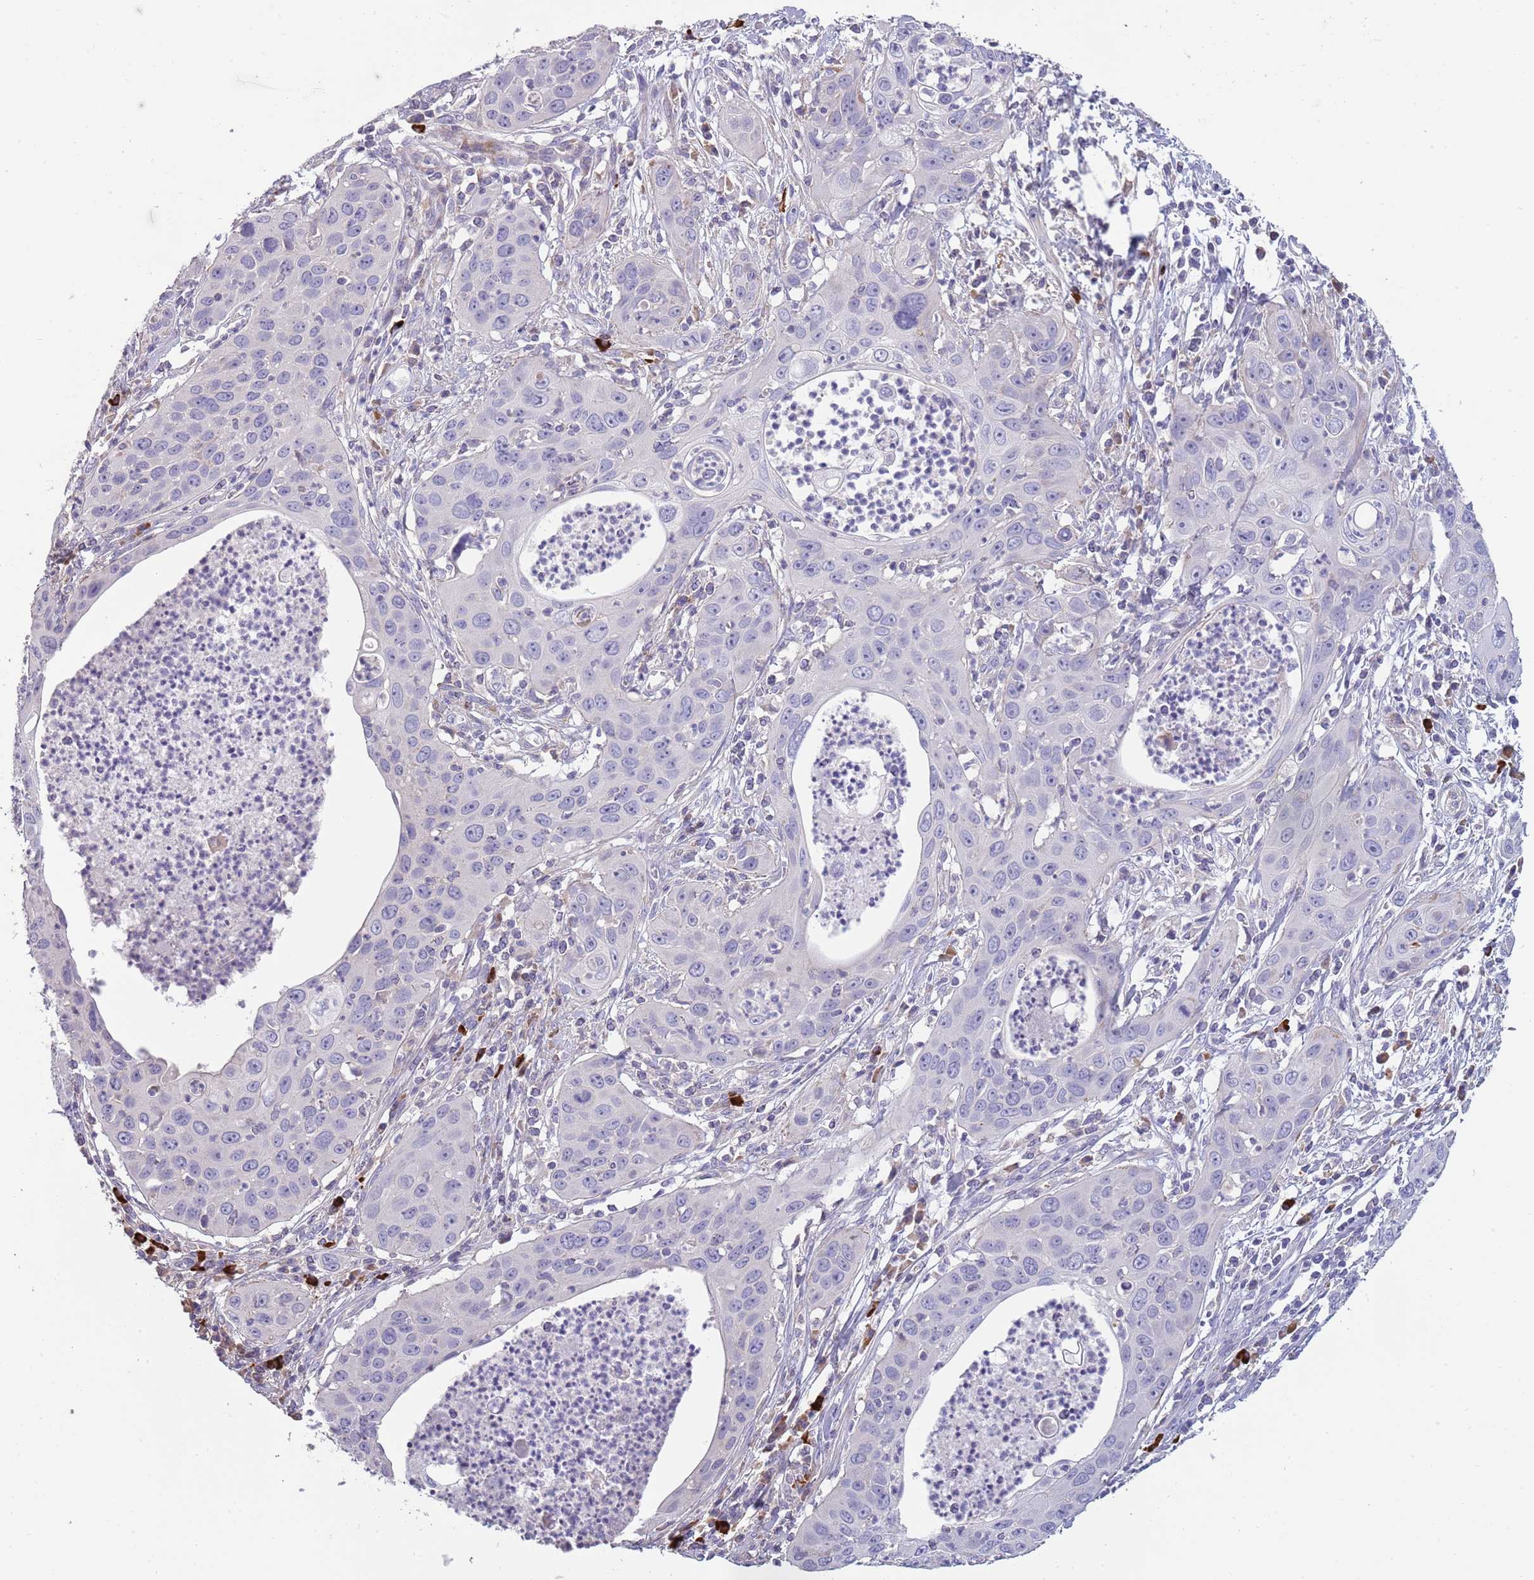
{"staining": {"intensity": "negative", "quantity": "none", "location": "none"}, "tissue": "cervical cancer", "cell_type": "Tumor cells", "image_type": "cancer", "snomed": [{"axis": "morphology", "description": "Squamous cell carcinoma, NOS"}, {"axis": "topography", "description": "Cervix"}], "caption": "This histopathology image is of cervical squamous cell carcinoma stained with immunohistochemistry to label a protein in brown with the nuclei are counter-stained blue. There is no expression in tumor cells.", "gene": "SUSD1", "patient": {"sex": "female", "age": 36}}